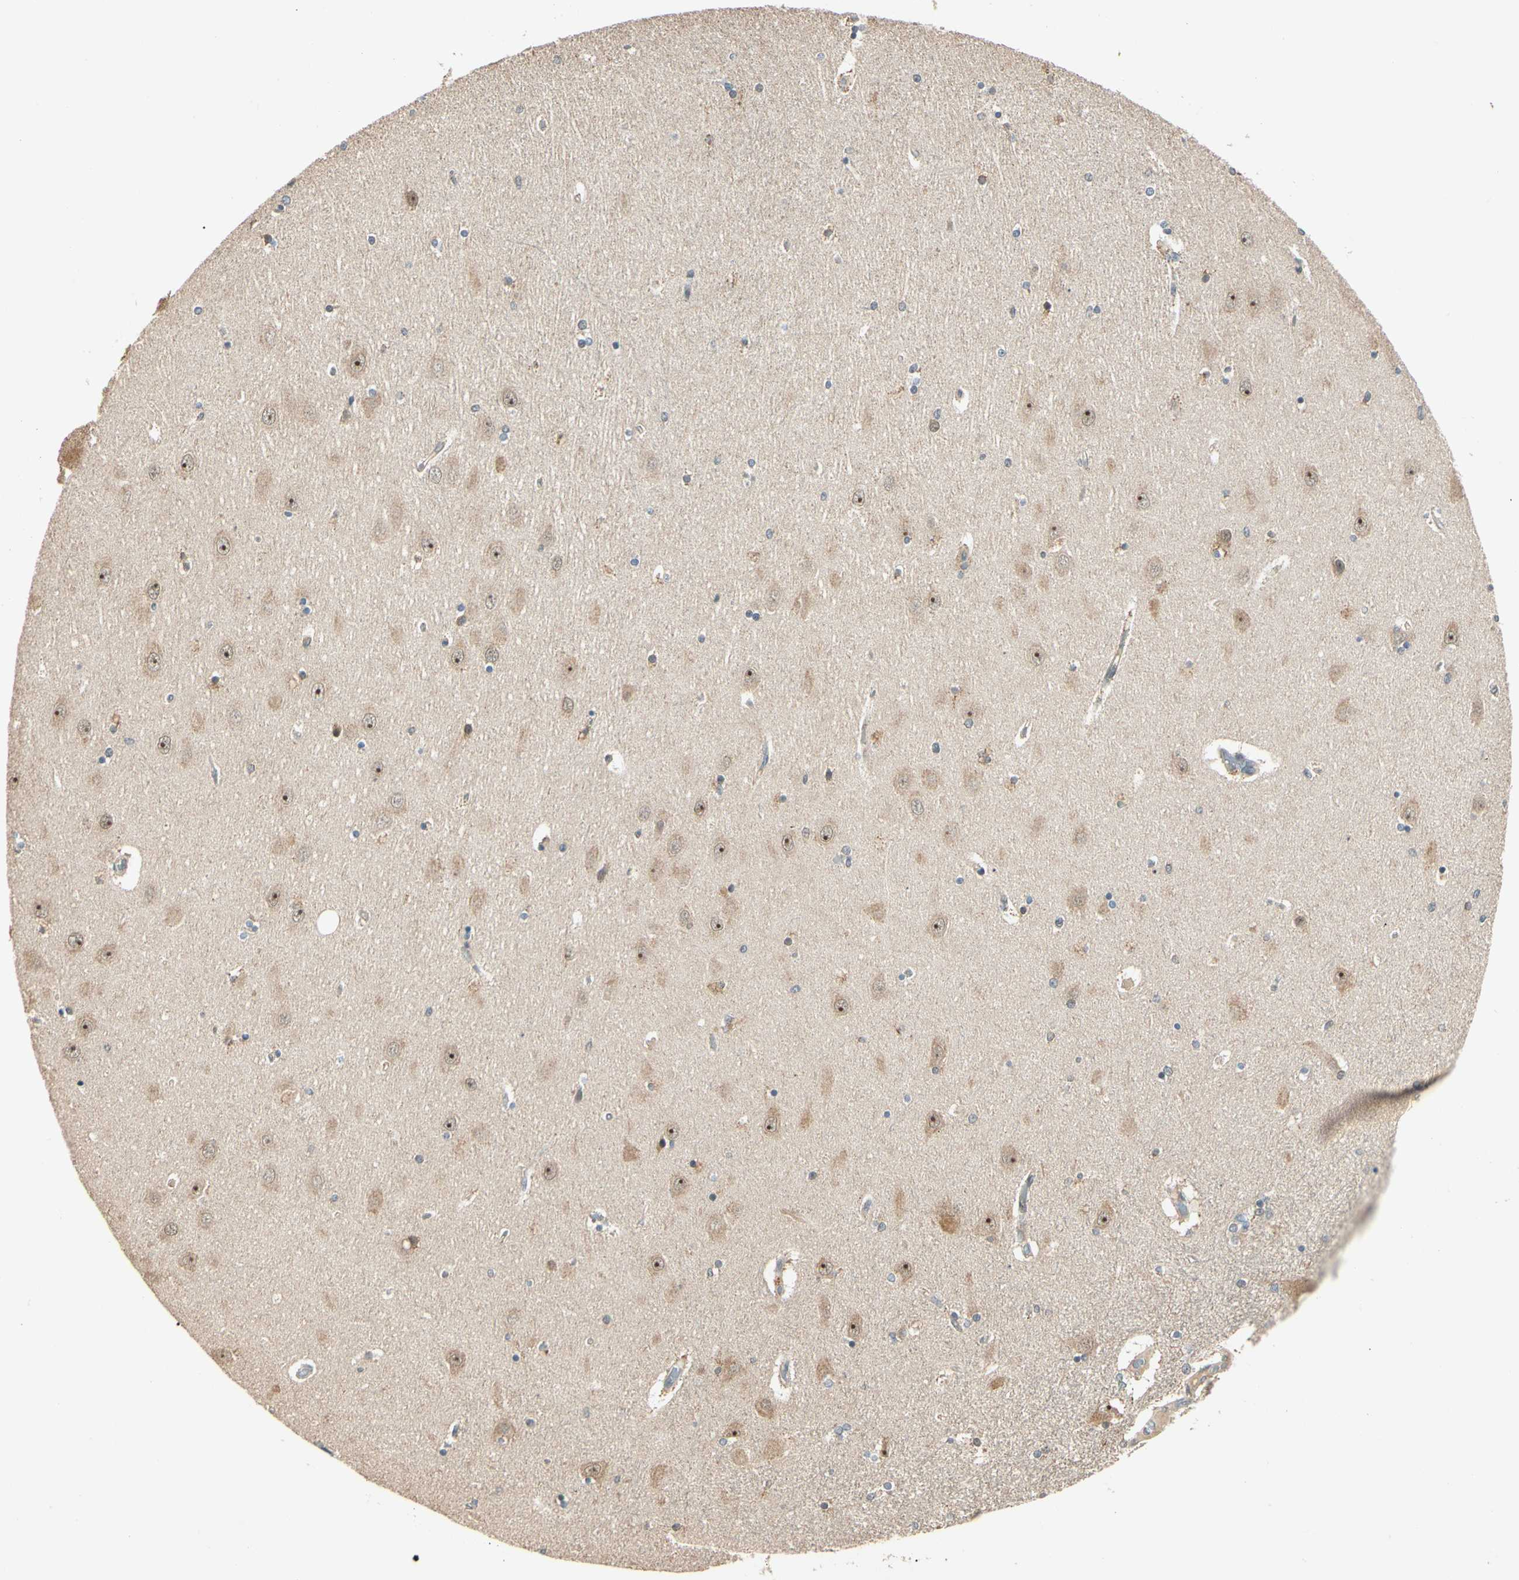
{"staining": {"intensity": "weak", "quantity": "<25%", "location": "cytoplasmic/membranous"}, "tissue": "hippocampus", "cell_type": "Glial cells", "image_type": "normal", "snomed": [{"axis": "morphology", "description": "Normal tissue, NOS"}, {"axis": "topography", "description": "Hippocampus"}], "caption": "Protein analysis of normal hippocampus displays no significant staining in glial cells.", "gene": "ZSCAN12", "patient": {"sex": "female", "age": 54}}